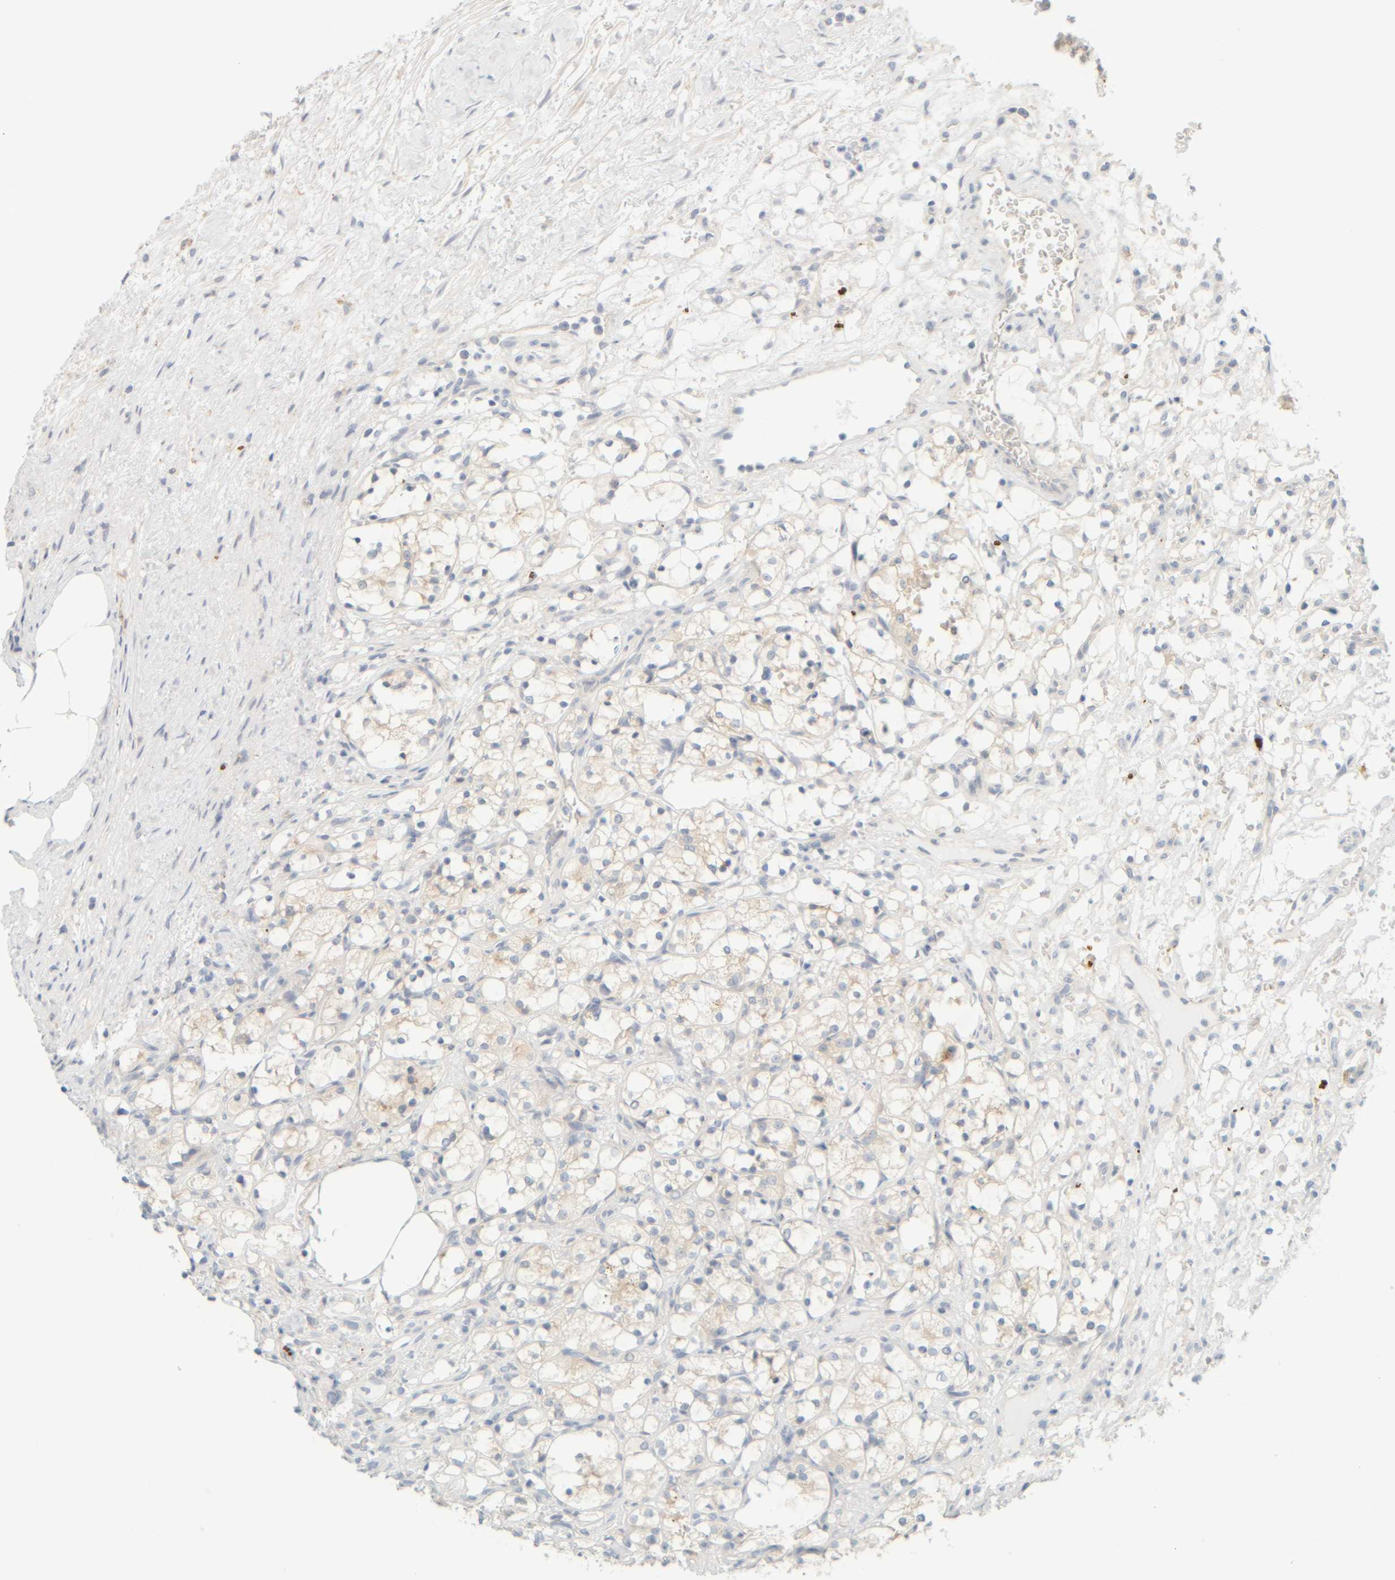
{"staining": {"intensity": "weak", "quantity": ">75%", "location": "cytoplasmic/membranous"}, "tissue": "renal cancer", "cell_type": "Tumor cells", "image_type": "cancer", "snomed": [{"axis": "morphology", "description": "Adenocarcinoma, NOS"}, {"axis": "topography", "description": "Kidney"}], "caption": "Brown immunohistochemical staining in human renal cancer (adenocarcinoma) shows weak cytoplasmic/membranous staining in about >75% of tumor cells.", "gene": "PTGES3L-AARSD1", "patient": {"sex": "female", "age": 69}}